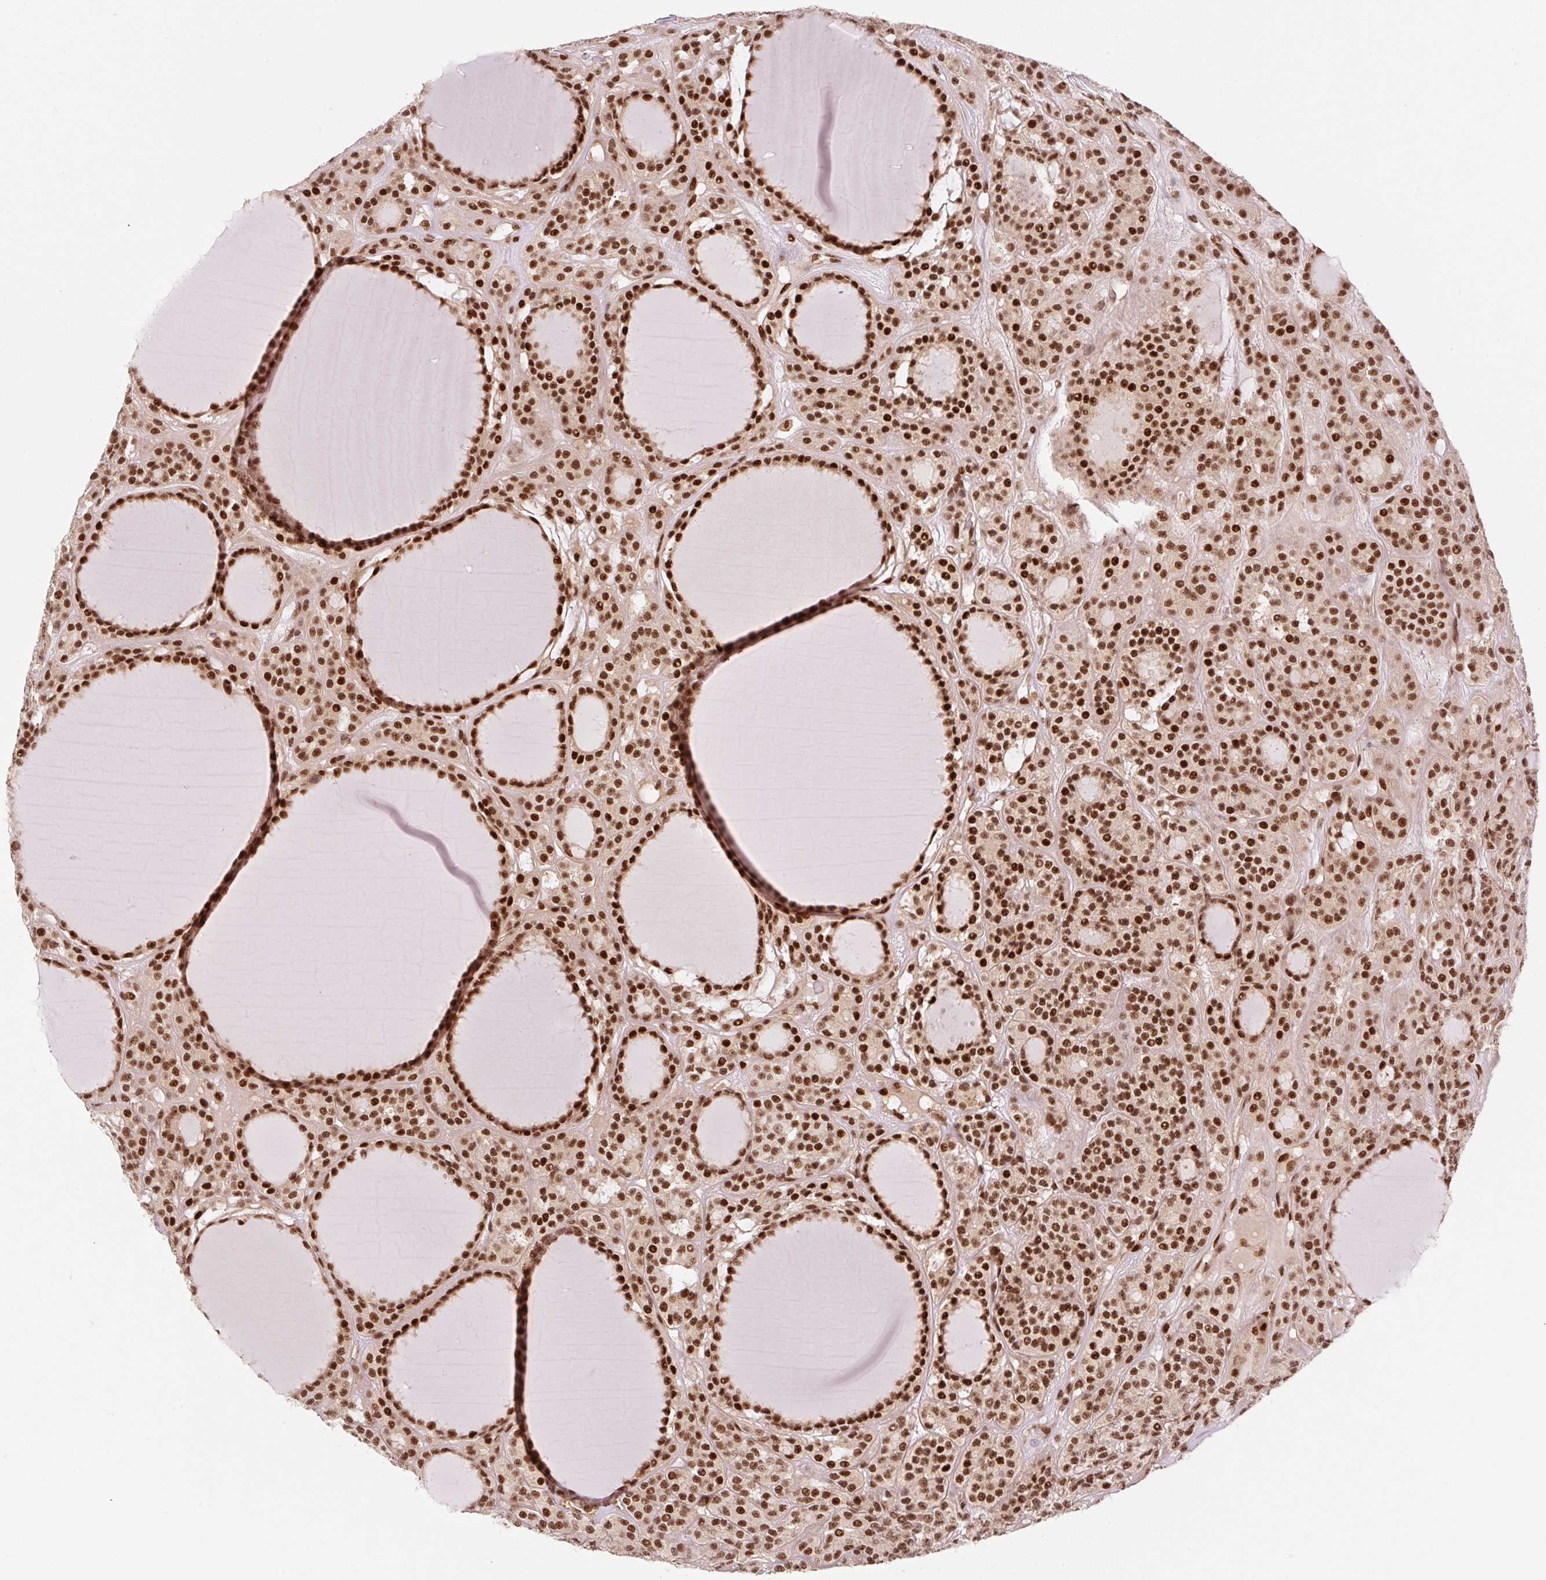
{"staining": {"intensity": "strong", "quantity": ">75%", "location": "nuclear"}, "tissue": "thyroid cancer", "cell_type": "Tumor cells", "image_type": "cancer", "snomed": [{"axis": "morphology", "description": "Follicular adenoma carcinoma, NOS"}, {"axis": "topography", "description": "Thyroid gland"}], "caption": "Thyroid cancer tissue demonstrates strong nuclear staining in about >75% of tumor cells, visualized by immunohistochemistry. The protein is stained brown, and the nuclei are stained in blue (DAB IHC with brightfield microscopy, high magnification).", "gene": "INTS8", "patient": {"sex": "female", "age": 63}}